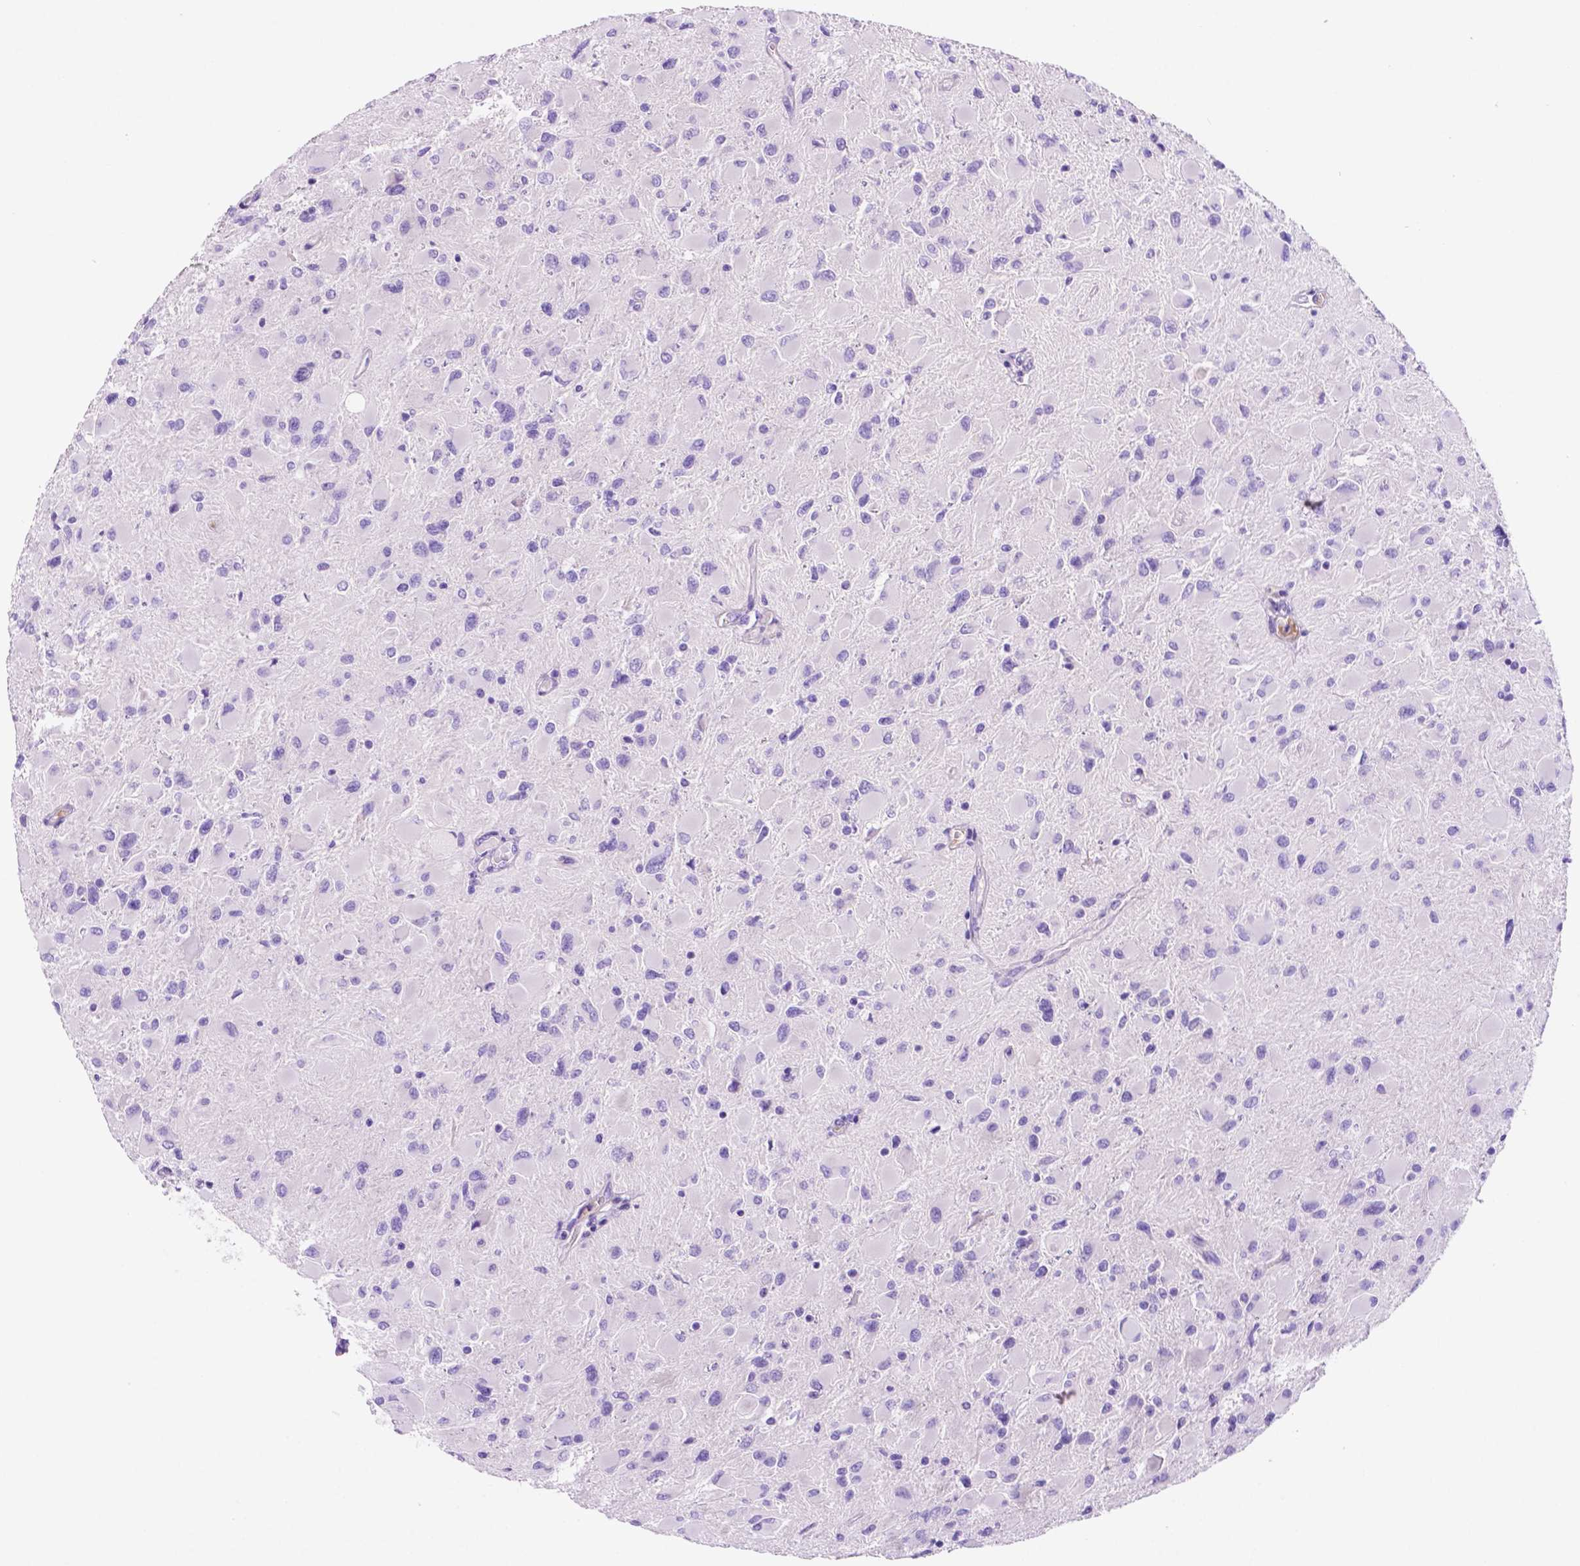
{"staining": {"intensity": "negative", "quantity": "none", "location": "none"}, "tissue": "glioma", "cell_type": "Tumor cells", "image_type": "cancer", "snomed": [{"axis": "morphology", "description": "Glioma, malignant, High grade"}, {"axis": "topography", "description": "Cerebral cortex"}], "caption": "The image exhibits no significant staining in tumor cells of malignant high-grade glioma.", "gene": "FOXB2", "patient": {"sex": "female", "age": 36}}